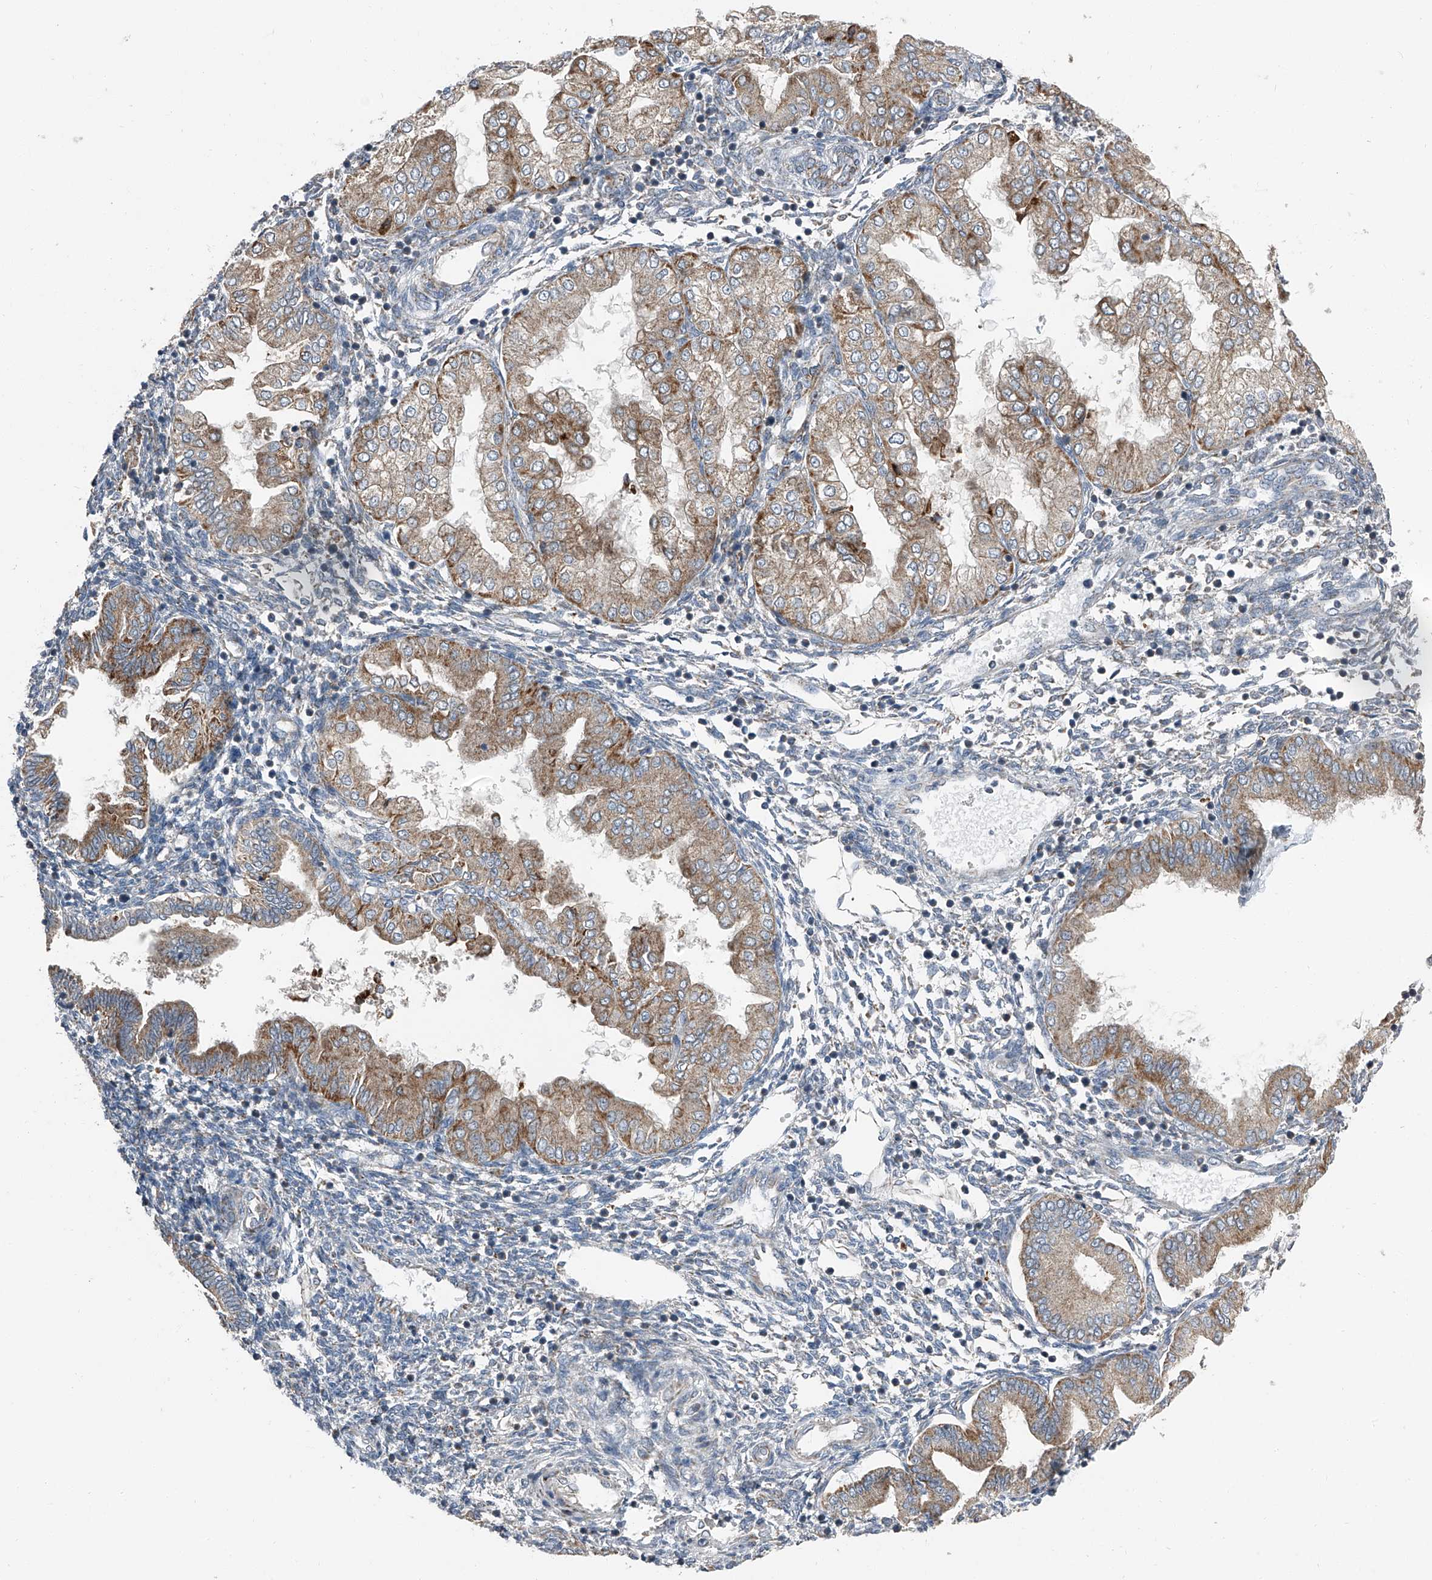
{"staining": {"intensity": "negative", "quantity": "none", "location": "none"}, "tissue": "endometrium", "cell_type": "Cells in endometrial stroma", "image_type": "normal", "snomed": [{"axis": "morphology", "description": "Normal tissue, NOS"}, {"axis": "topography", "description": "Endometrium"}], "caption": "This is an immunohistochemistry micrograph of normal human endometrium. There is no positivity in cells in endometrial stroma.", "gene": "CHRNA7", "patient": {"sex": "female", "age": 53}}